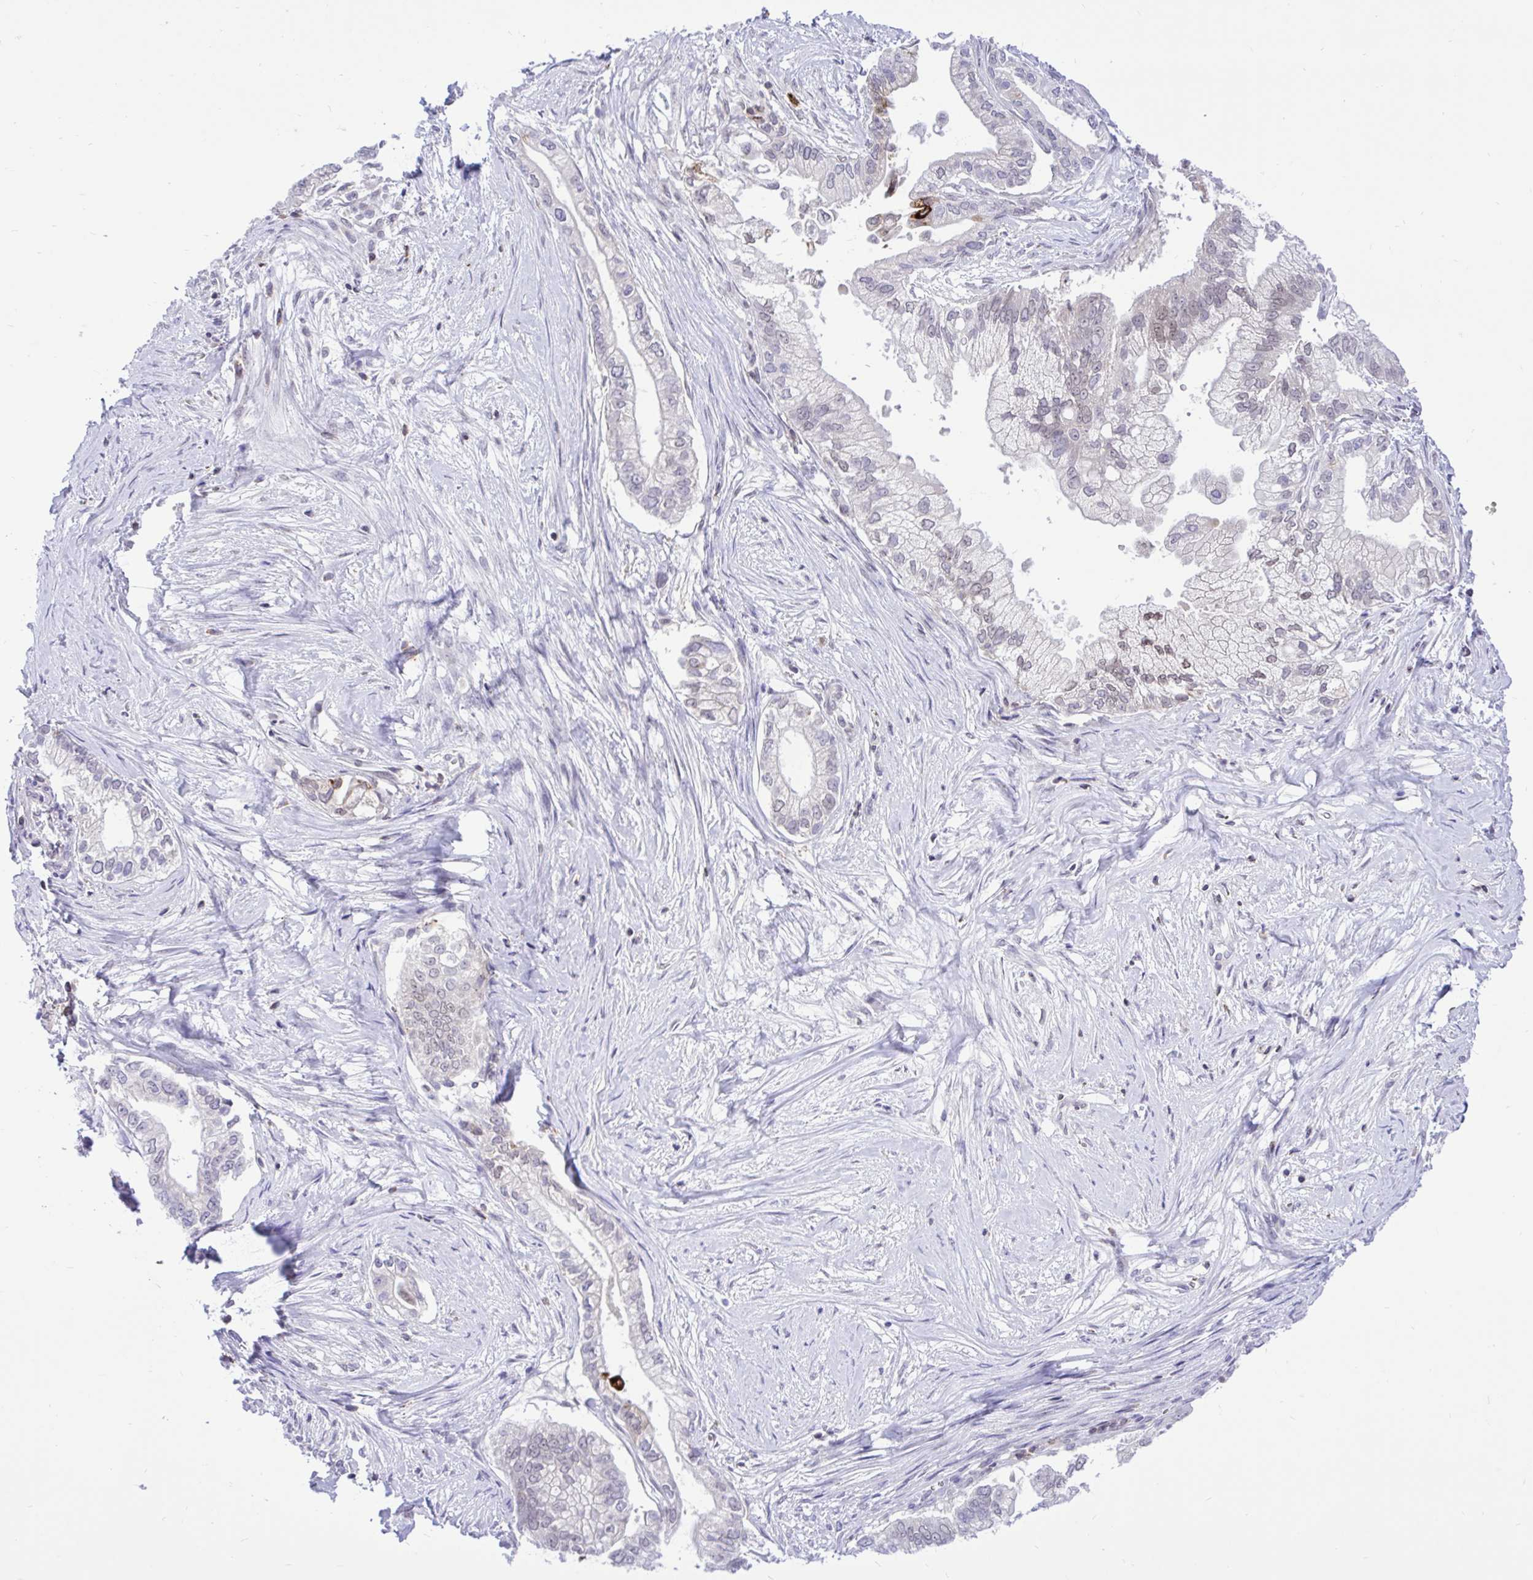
{"staining": {"intensity": "weak", "quantity": "<25%", "location": "nuclear"}, "tissue": "pancreatic cancer", "cell_type": "Tumor cells", "image_type": "cancer", "snomed": [{"axis": "morphology", "description": "Adenocarcinoma, NOS"}, {"axis": "topography", "description": "Pancreas"}], "caption": "Immunohistochemistry image of human adenocarcinoma (pancreatic) stained for a protein (brown), which shows no staining in tumor cells. Brightfield microscopy of immunohistochemistry stained with DAB (brown) and hematoxylin (blue), captured at high magnification.", "gene": "CXCL8", "patient": {"sex": "male", "age": 70}}